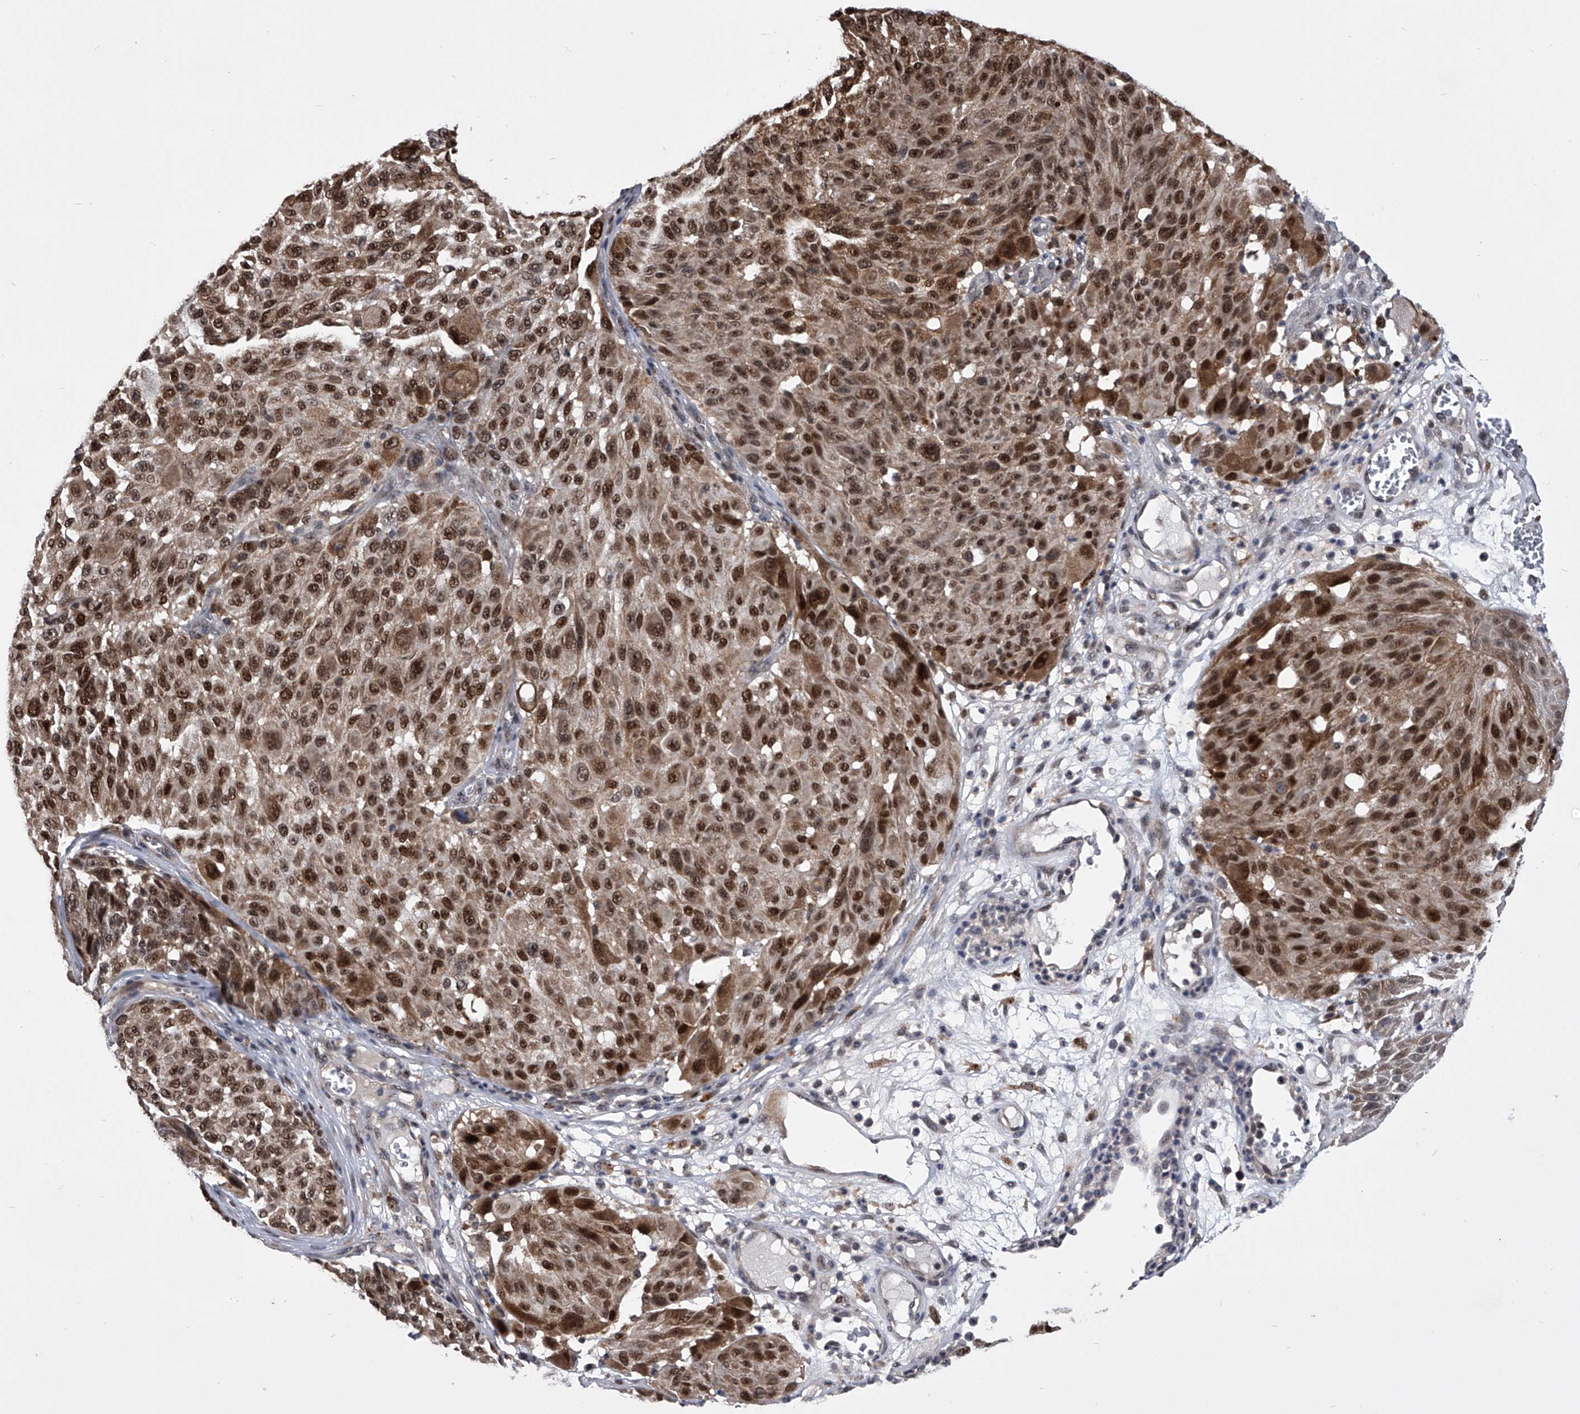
{"staining": {"intensity": "strong", "quantity": ">75%", "location": "cytoplasmic/membranous,nuclear"}, "tissue": "melanoma", "cell_type": "Tumor cells", "image_type": "cancer", "snomed": [{"axis": "morphology", "description": "Malignant melanoma, NOS"}, {"axis": "topography", "description": "Skin"}], "caption": "Immunohistochemistry (IHC) photomicrograph of neoplastic tissue: malignant melanoma stained using immunohistochemistry displays high levels of strong protein expression localized specifically in the cytoplasmic/membranous and nuclear of tumor cells, appearing as a cytoplasmic/membranous and nuclear brown color.", "gene": "CMTR1", "patient": {"sex": "male", "age": 83}}